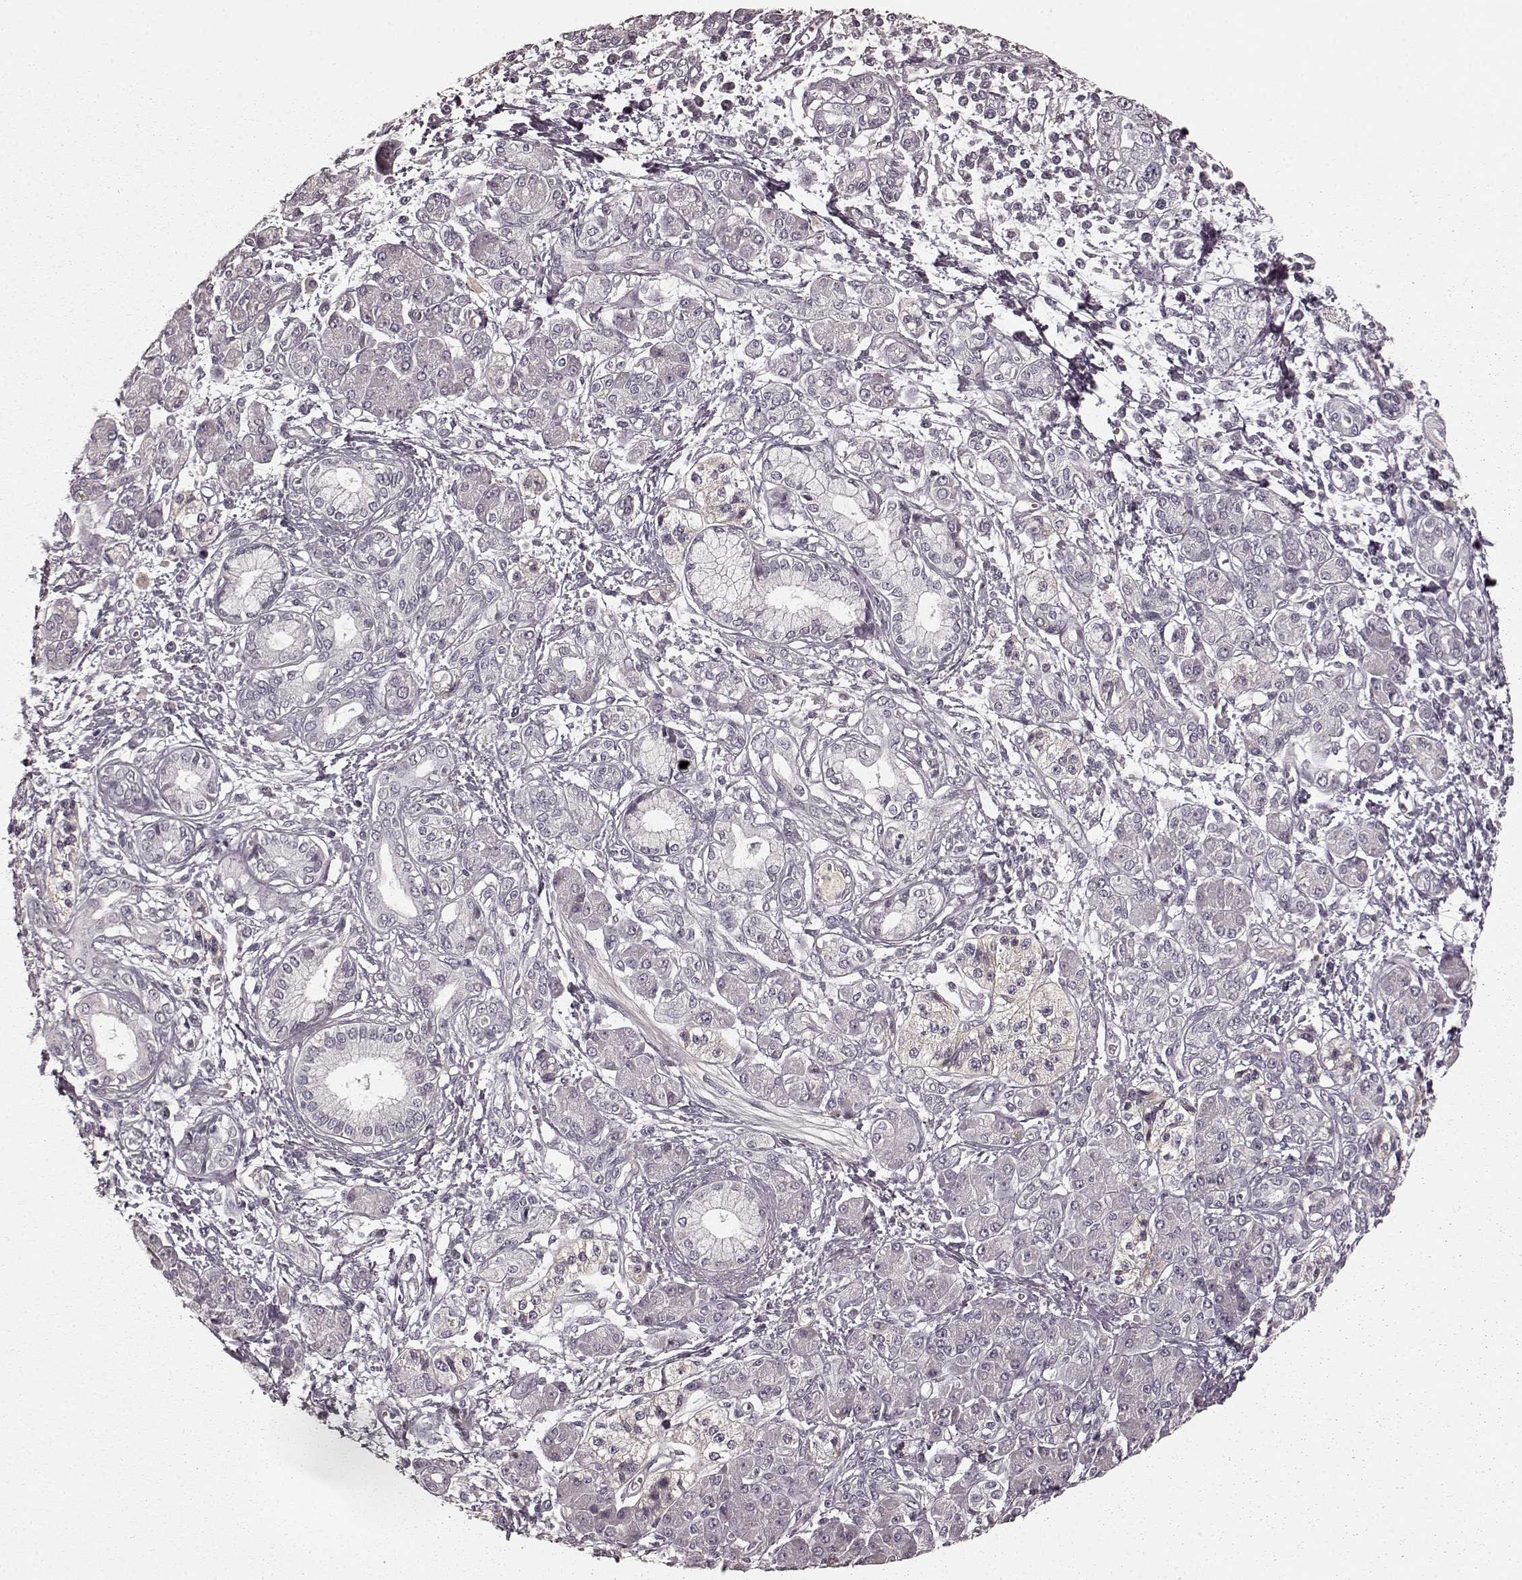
{"staining": {"intensity": "negative", "quantity": "none", "location": "none"}, "tissue": "pancreatic cancer", "cell_type": "Tumor cells", "image_type": "cancer", "snomed": [{"axis": "morphology", "description": "Adenocarcinoma, NOS"}, {"axis": "topography", "description": "Pancreas"}], "caption": "Pancreatic adenocarcinoma stained for a protein using IHC shows no positivity tumor cells.", "gene": "PRKCE", "patient": {"sex": "male", "age": 70}}